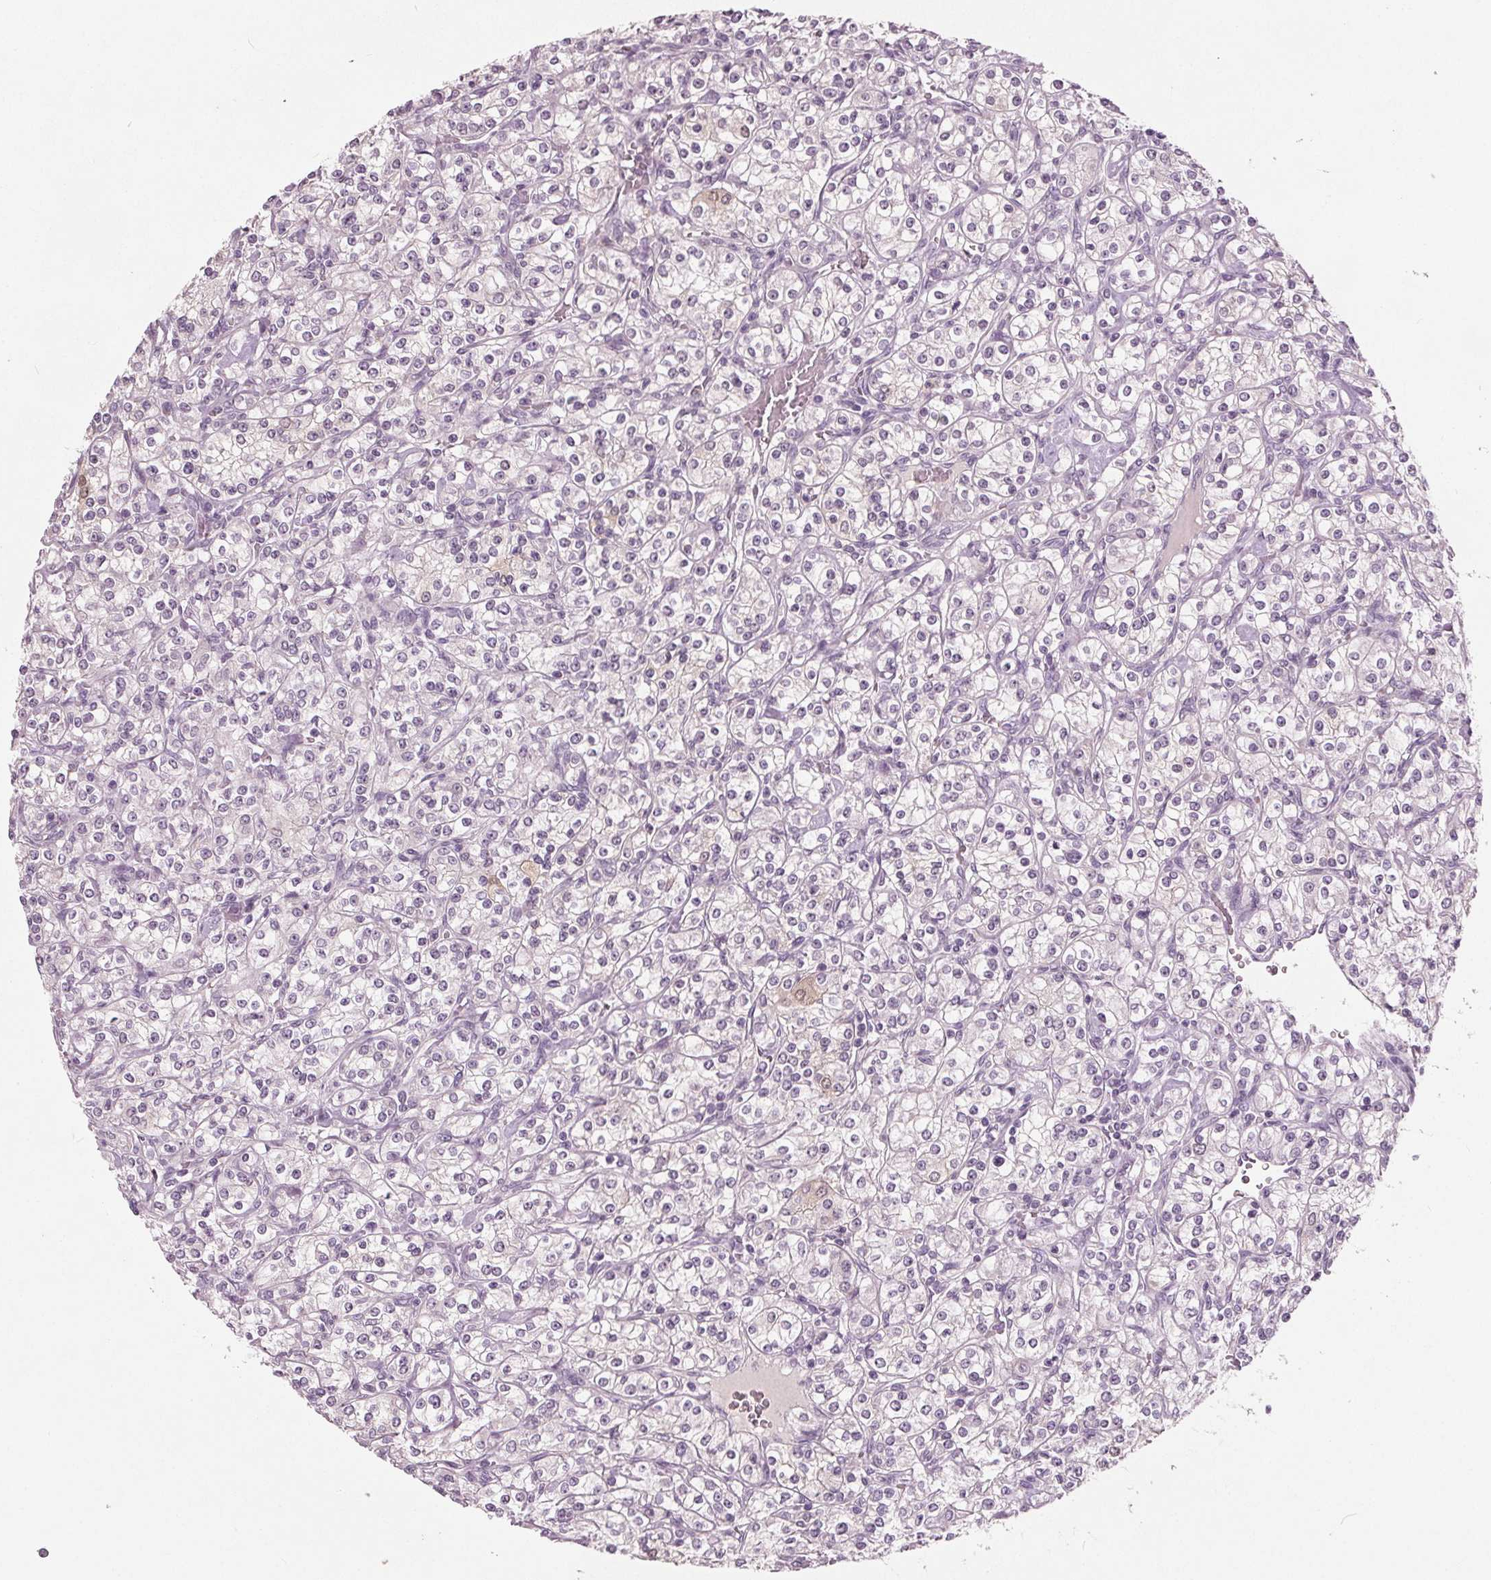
{"staining": {"intensity": "negative", "quantity": "none", "location": "none"}, "tissue": "renal cancer", "cell_type": "Tumor cells", "image_type": "cancer", "snomed": [{"axis": "morphology", "description": "Adenocarcinoma, NOS"}, {"axis": "topography", "description": "Kidney"}], "caption": "Adenocarcinoma (renal) was stained to show a protein in brown. There is no significant expression in tumor cells.", "gene": "TKFC", "patient": {"sex": "male", "age": 77}}